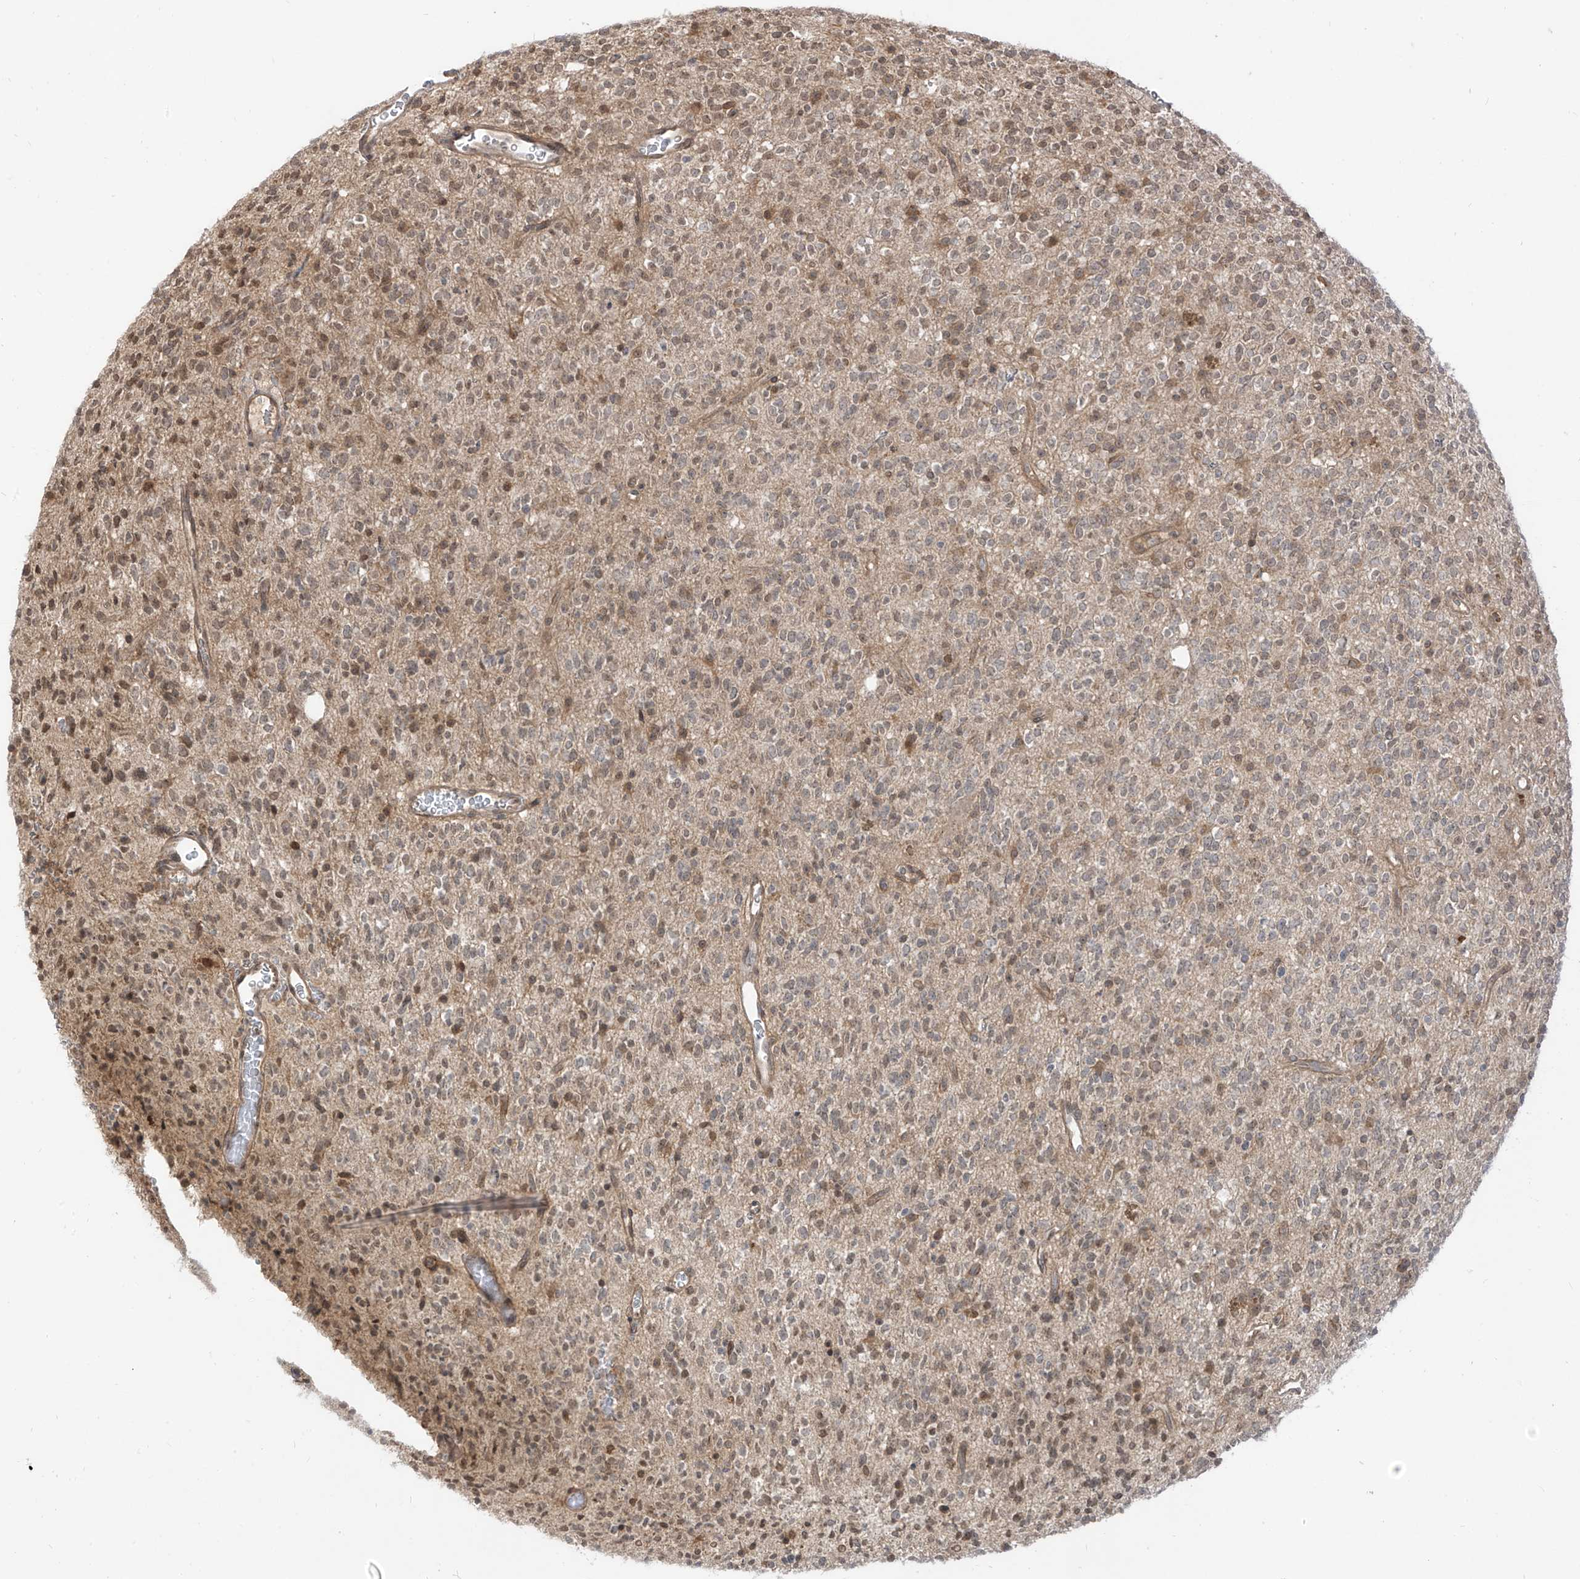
{"staining": {"intensity": "weak", "quantity": "25%-75%", "location": "nuclear"}, "tissue": "glioma", "cell_type": "Tumor cells", "image_type": "cancer", "snomed": [{"axis": "morphology", "description": "Glioma, malignant, High grade"}, {"axis": "topography", "description": "Brain"}], "caption": "The photomicrograph exhibits staining of glioma, revealing weak nuclear protein staining (brown color) within tumor cells.", "gene": "LCOR", "patient": {"sex": "male", "age": 34}}